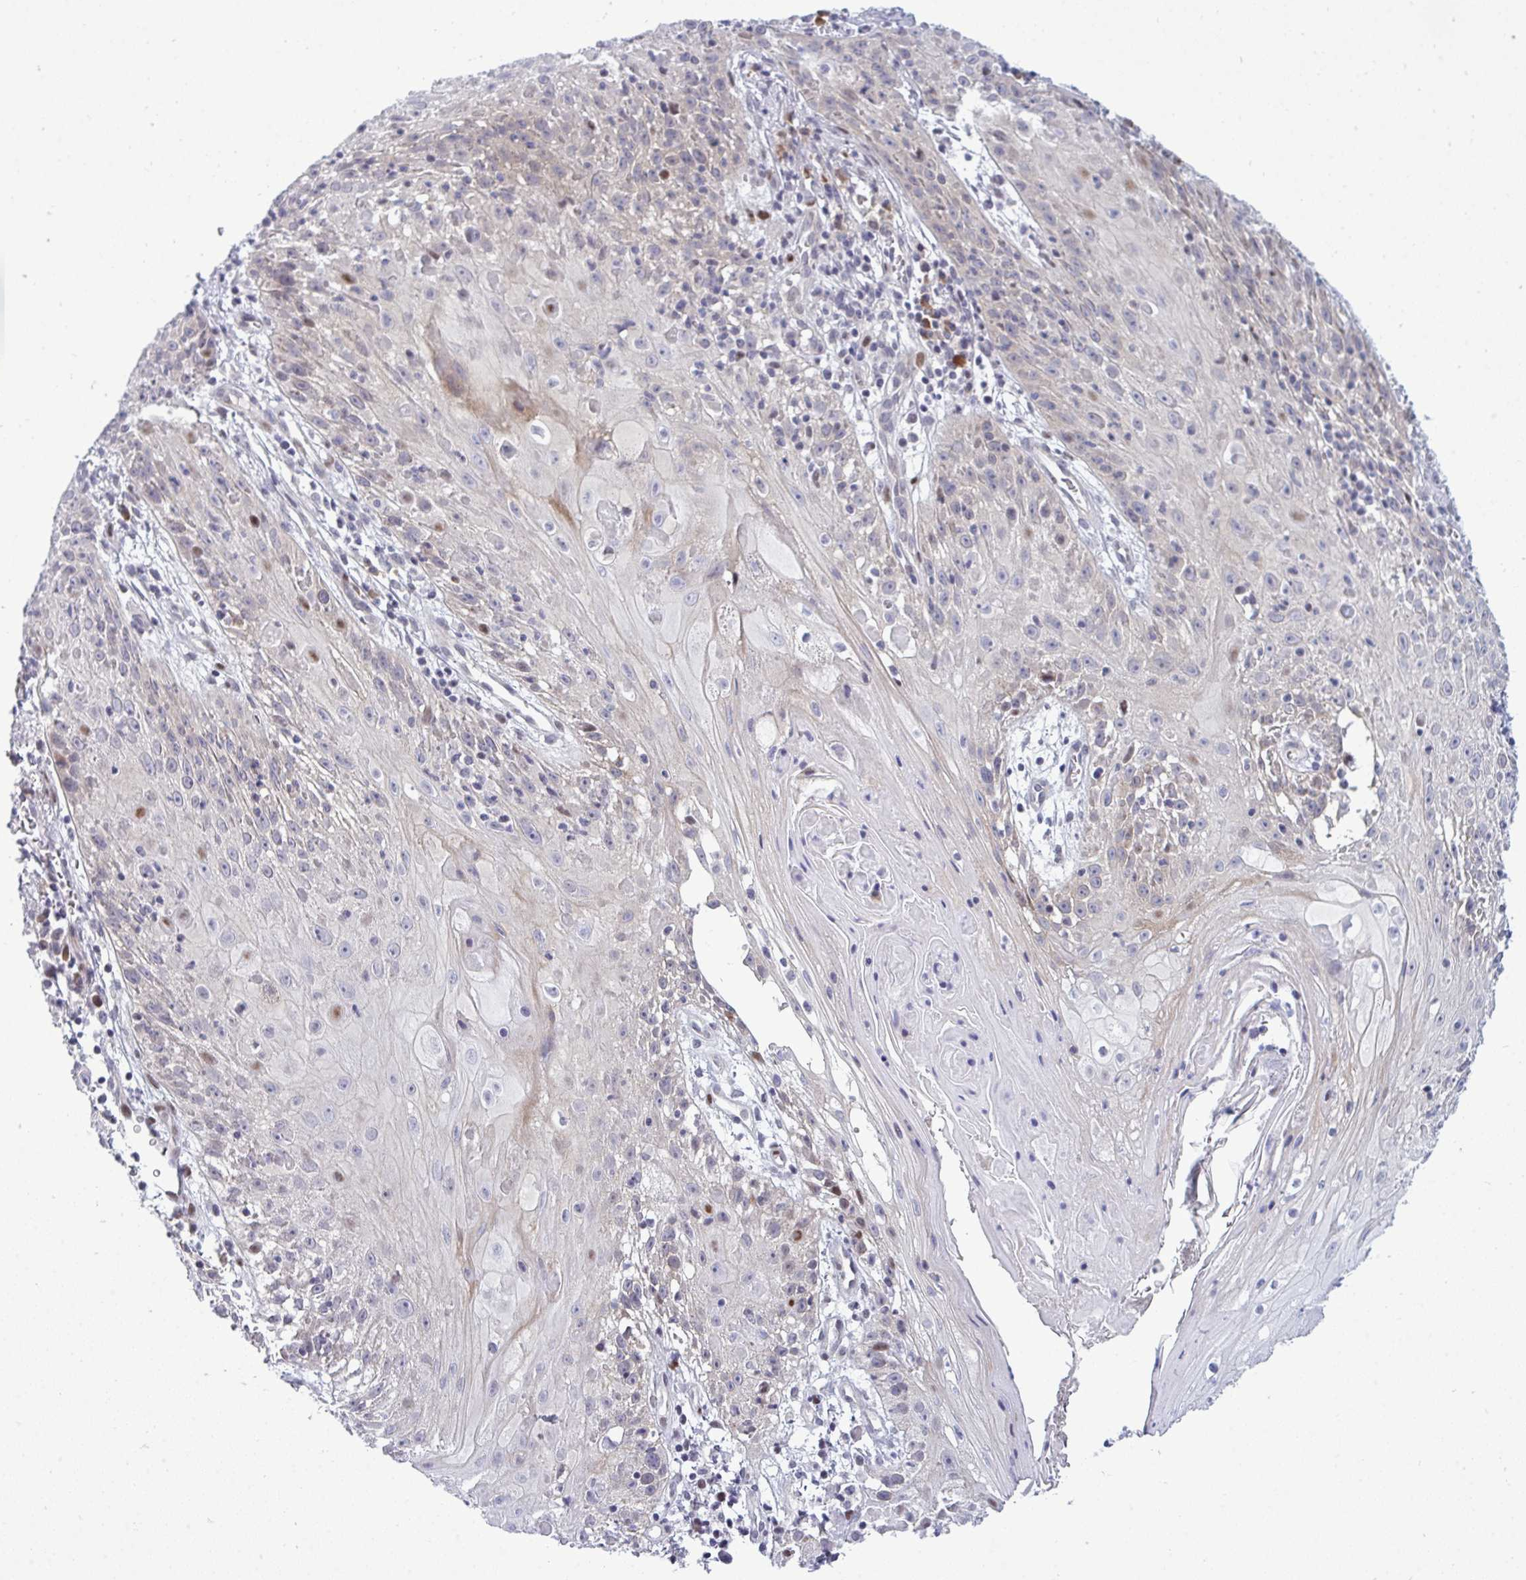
{"staining": {"intensity": "moderate", "quantity": "<25%", "location": "nuclear"}, "tissue": "skin cancer", "cell_type": "Tumor cells", "image_type": "cancer", "snomed": [{"axis": "morphology", "description": "Squamous cell carcinoma, NOS"}, {"axis": "topography", "description": "Skin"}, {"axis": "topography", "description": "Vulva"}], "caption": "Tumor cells display moderate nuclear positivity in approximately <25% of cells in skin squamous cell carcinoma.", "gene": "TAB1", "patient": {"sex": "female", "age": 76}}